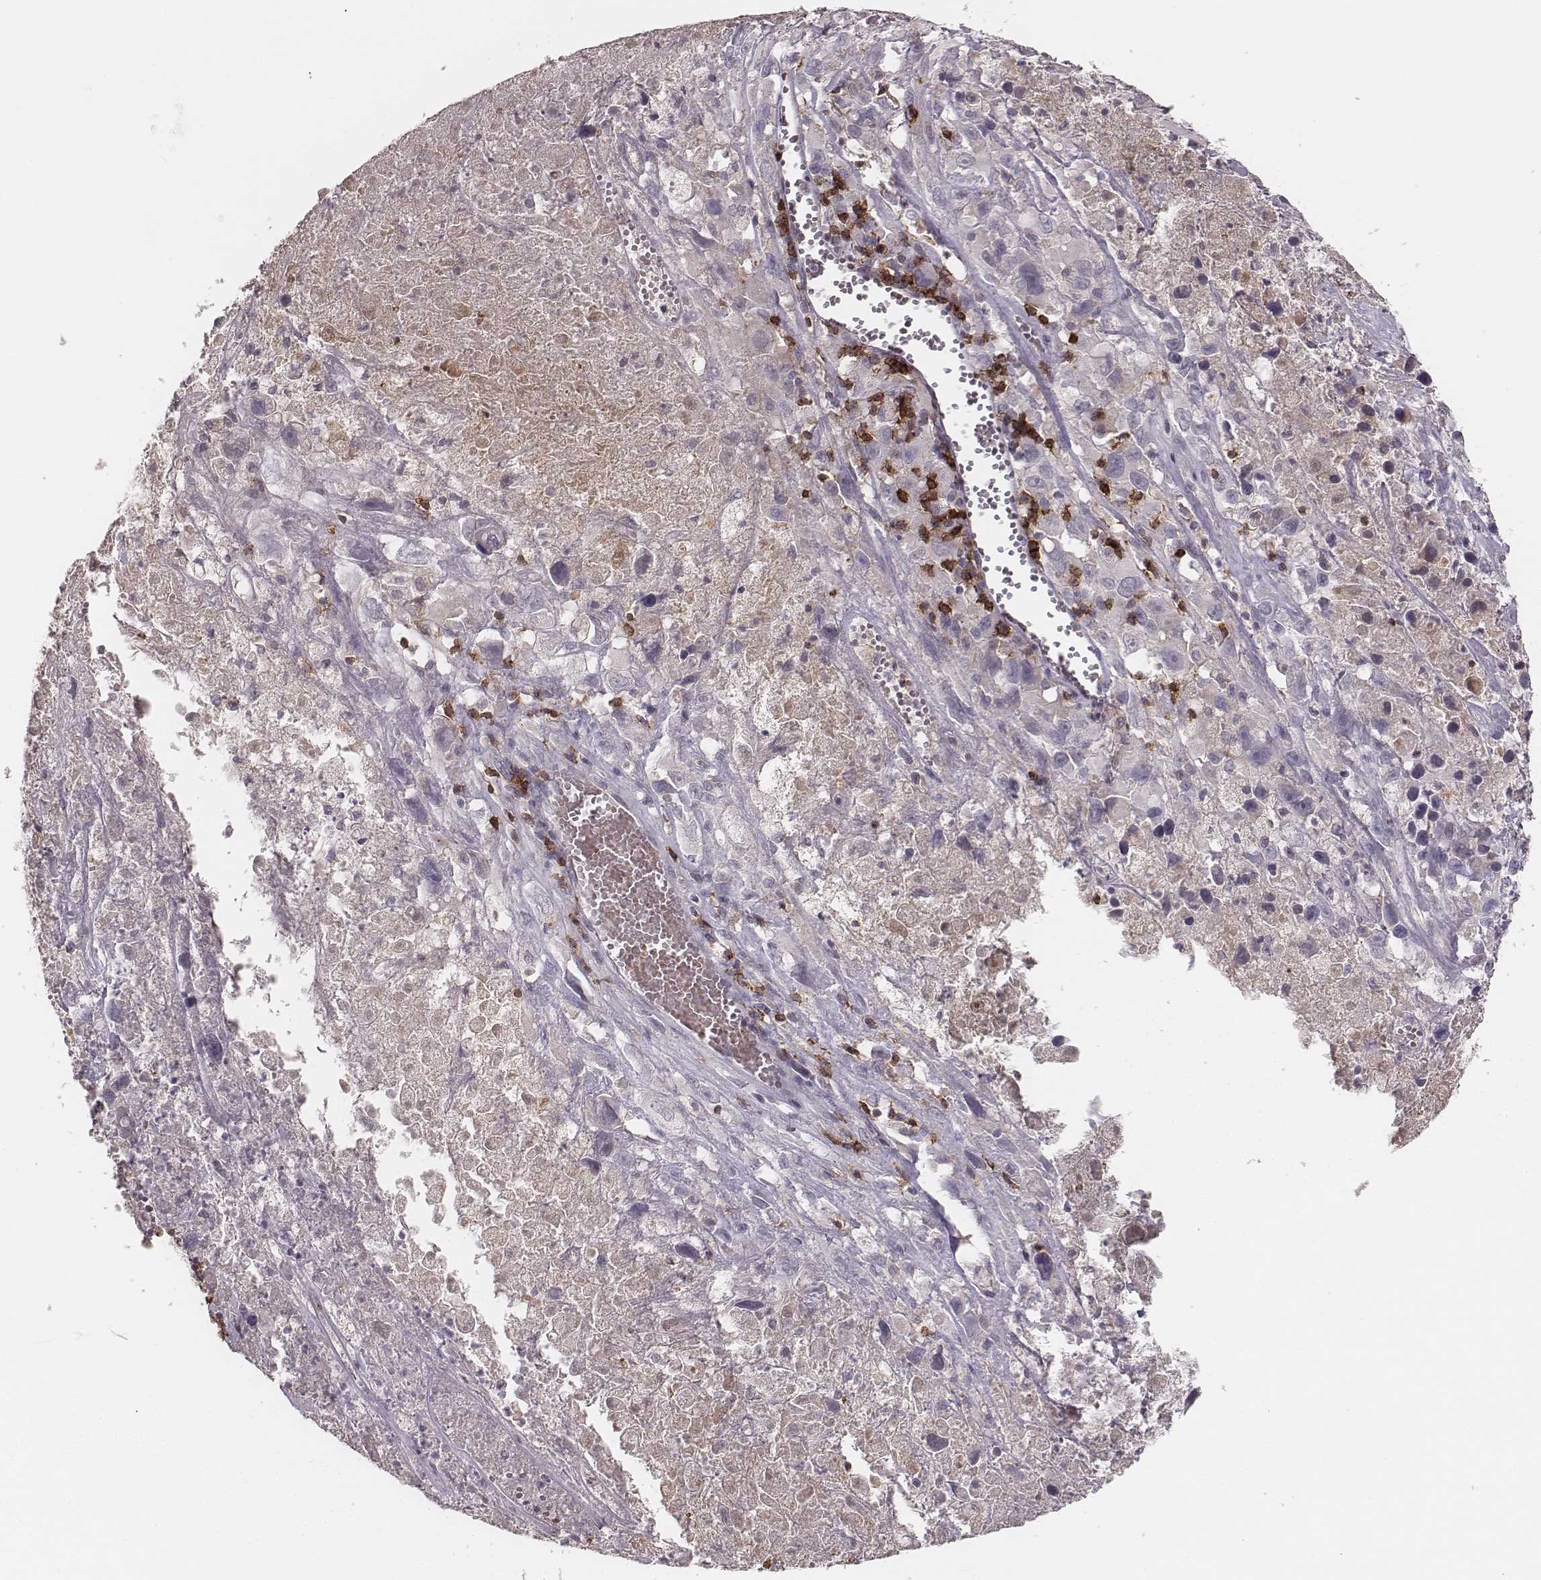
{"staining": {"intensity": "negative", "quantity": "none", "location": "none"}, "tissue": "melanoma", "cell_type": "Tumor cells", "image_type": "cancer", "snomed": [{"axis": "morphology", "description": "Malignant melanoma, Metastatic site"}, {"axis": "topography", "description": "Lymph node"}], "caption": "The micrograph shows no significant expression in tumor cells of malignant melanoma (metastatic site).", "gene": "CD8A", "patient": {"sex": "male", "age": 50}}